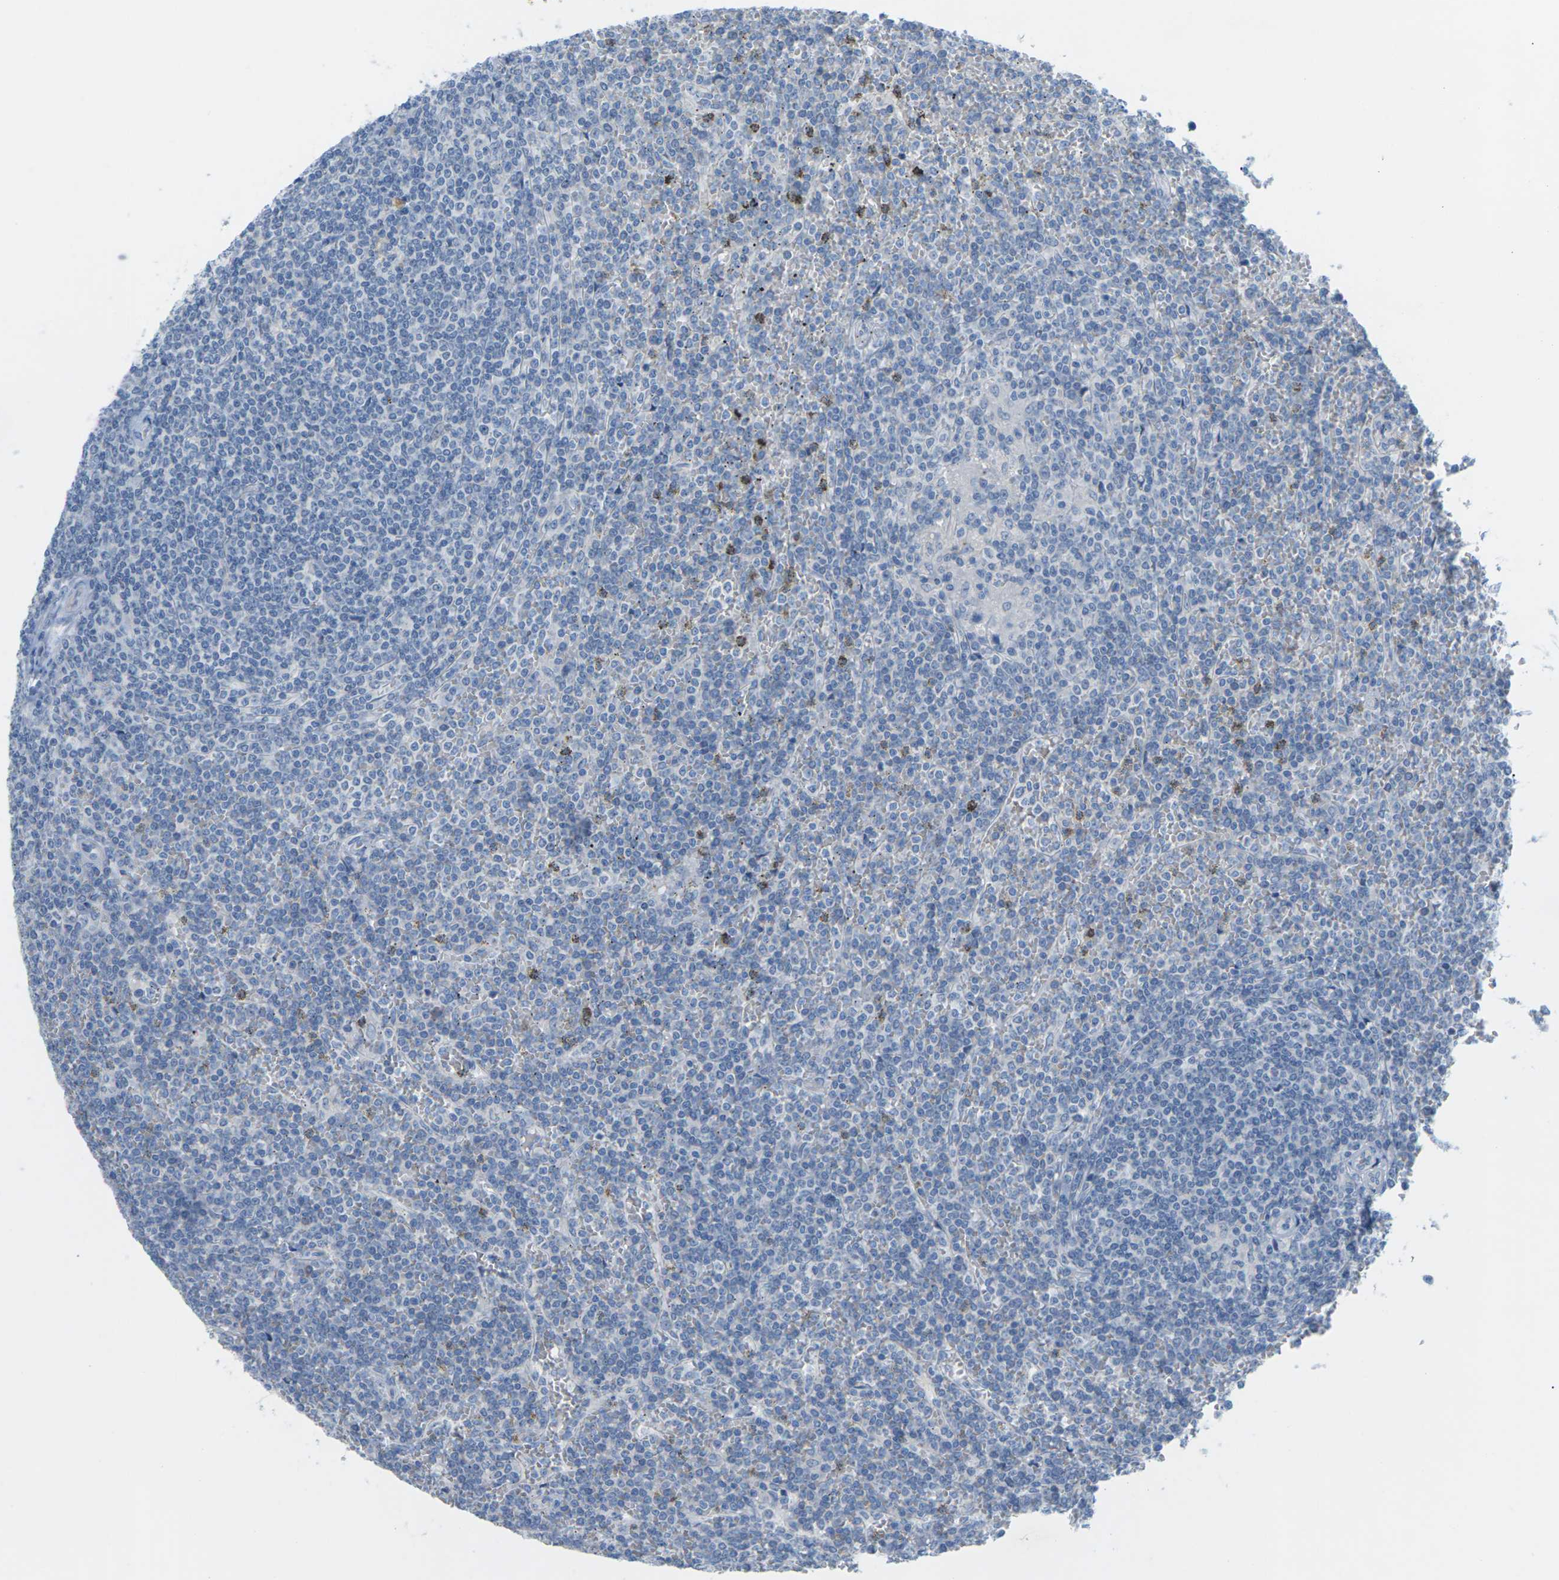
{"staining": {"intensity": "negative", "quantity": "none", "location": "none"}, "tissue": "lymphoma", "cell_type": "Tumor cells", "image_type": "cancer", "snomed": [{"axis": "morphology", "description": "Malignant lymphoma, non-Hodgkin's type, Low grade"}, {"axis": "topography", "description": "Spleen"}], "caption": "Tumor cells are negative for protein expression in human lymphoma.", "gene": "CLDN3", "patient": {"sex": "female", "age": 19}}